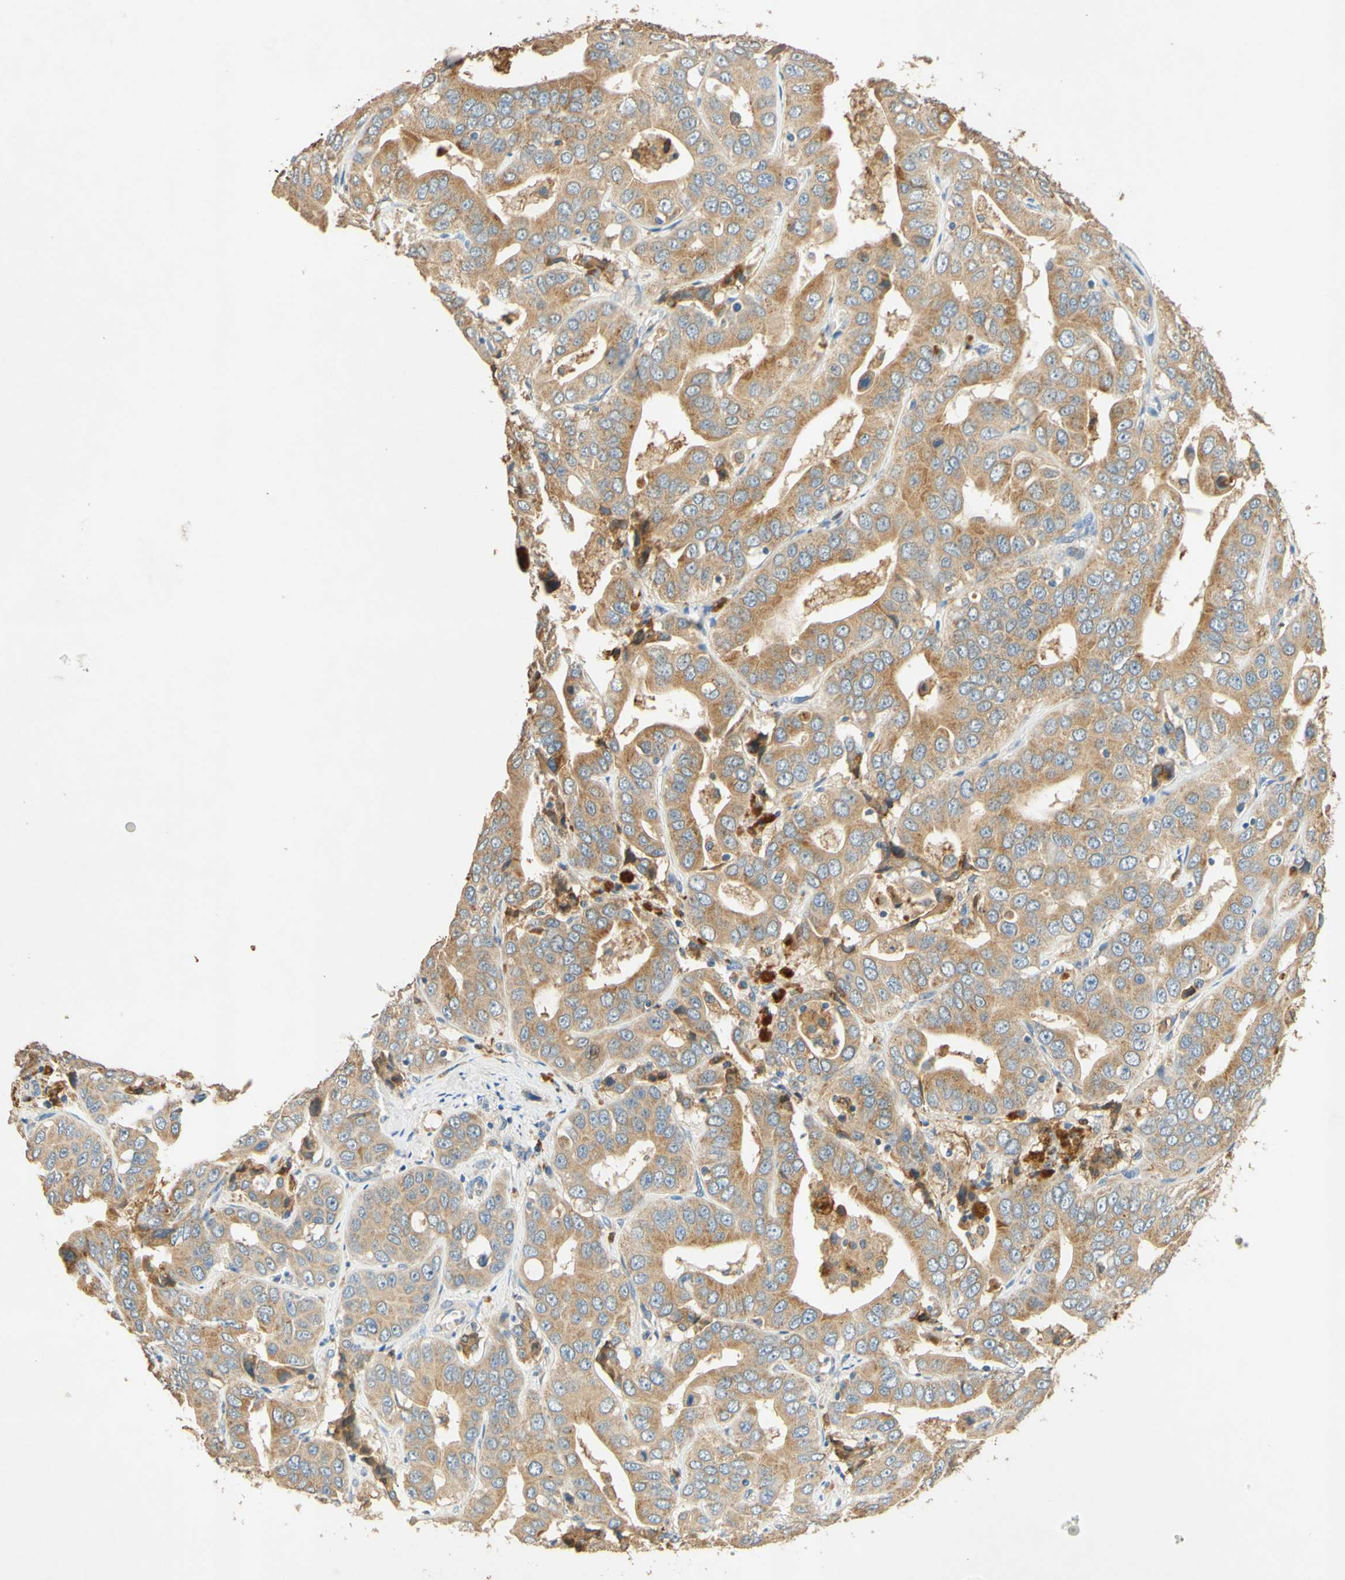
{"staining": {"intensity": "moderate", "quantity": ">75%", "location": "cytoplasmic/membranous"}, "tissue": "liver cancer", "cell_type": "Tumor cells", "image_type": "cancer", "snomed": [{"axis": "morphology", "description": "Cholangiocarcinoma"}, {"axis": "topography", "description": "Liver"}], "caption": "Protein expression analysis of cholangiocarcinoma (liver) demonstrates moderate cytoplasmic/membranous staining in approximately >75% of tumor cells.", "gene": "ENTREP2", "patient": {"sex": "female", "age": 52}}